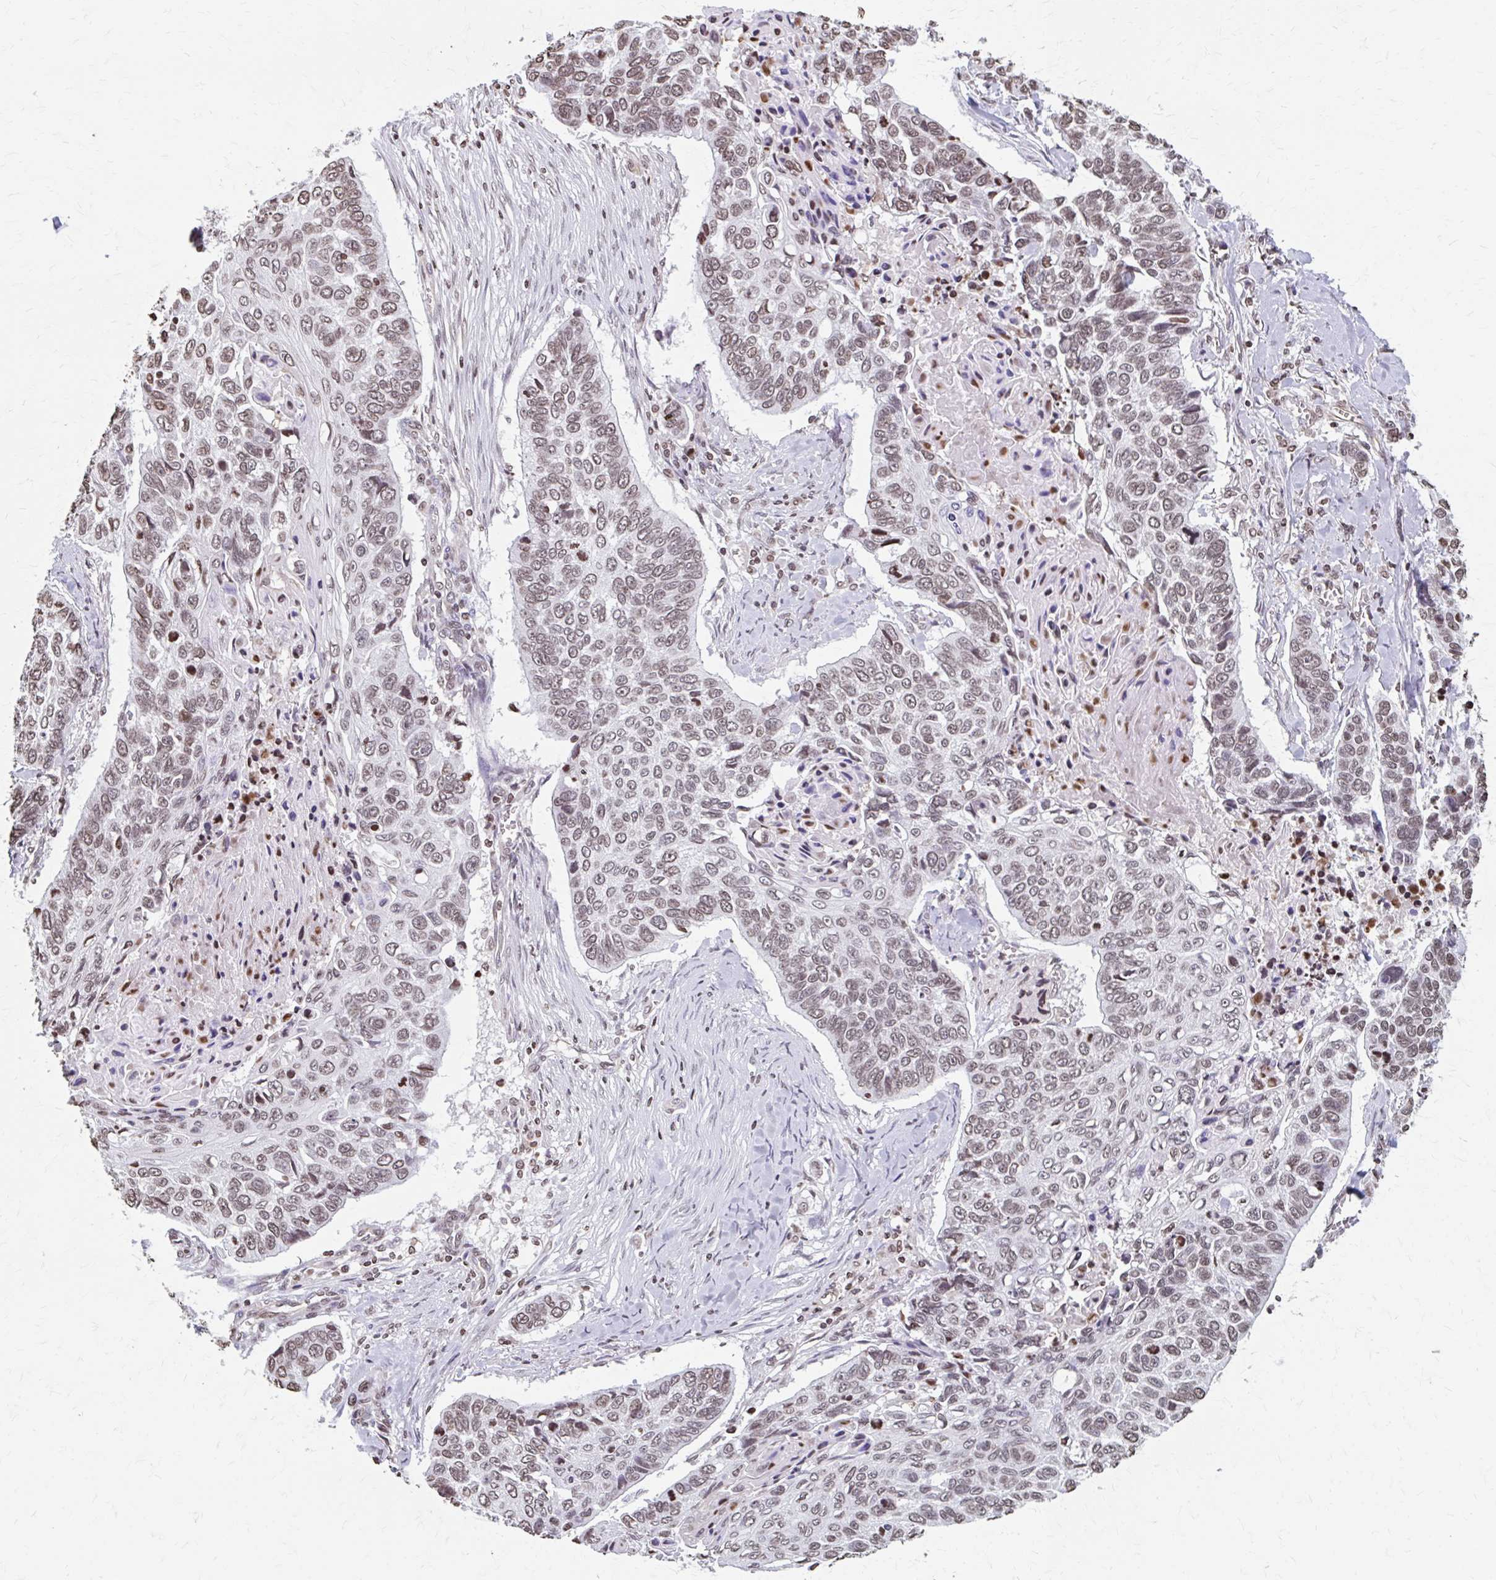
{"staining": {"intensity": "moderate", "quantity": ">75%", "location": "nuclear"}, "tissue": "lung cancer", "cell_type": "Tumor cells", "image_type": "cancer", "snomed": [{"axis": "morphology", "description": "Squamous cell carcinoma, NOS"}, {"axis": "topography", "description": "Lung"}], "caption": "IHC staining of lung cancer, which shows medium levels of moderate nuclear staining in about >75% of tumor cells indicating moderate nuclear protein expression. The staining was performed using DAB (brown) for protein detection and nuclei were counterstained in hematoxylin (blue).", "gene": "ORC3", "patient": {"sex": "male", "age": 62}}